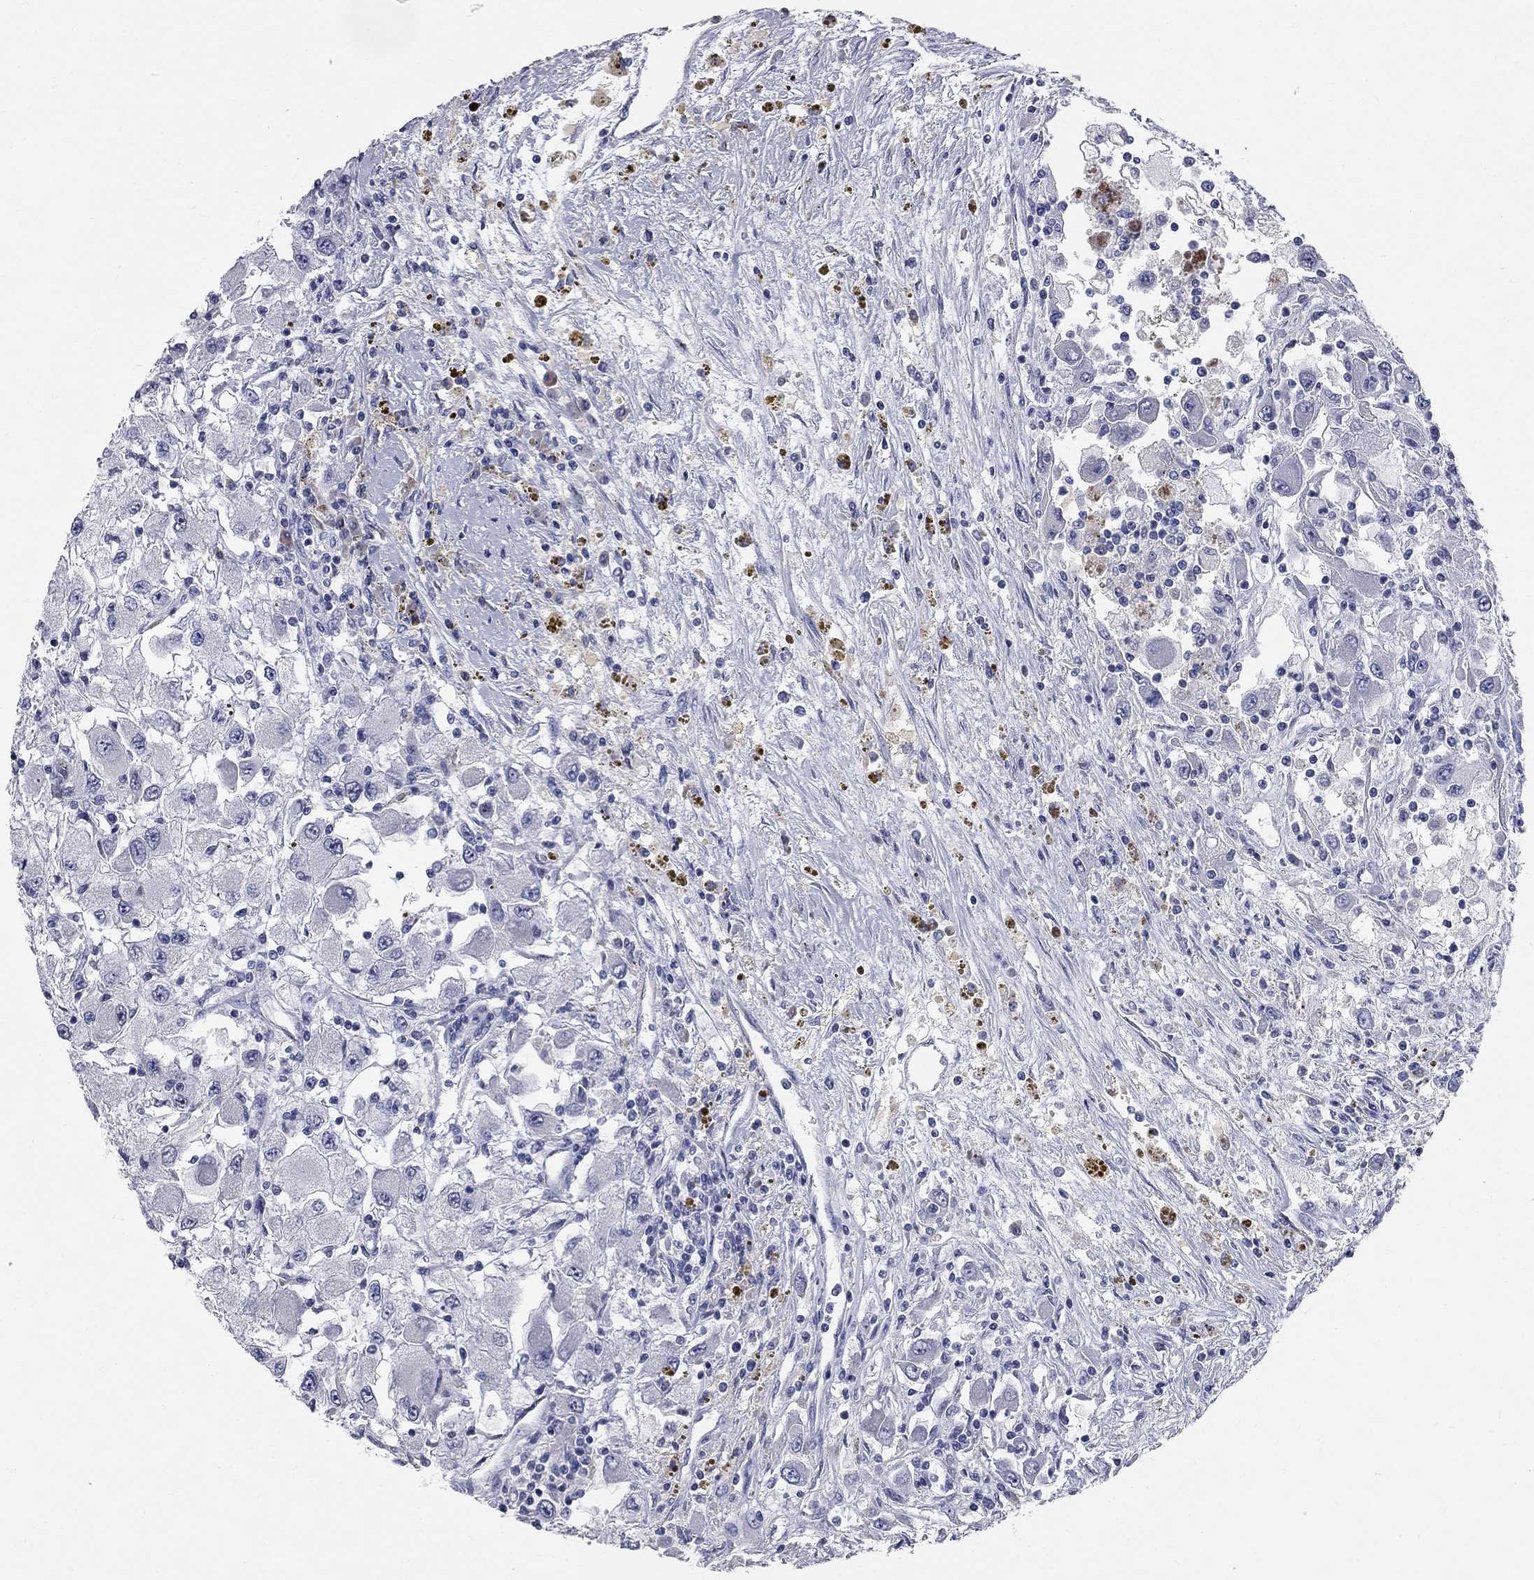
{"staining": {"intensity": "negative", "quantity": "none", "location": "none"}, "tissue": "renal cancer", "cell_type": "Tumor cells", "image_type": "cancer", "snomed": [{"axis": "morphology", "description": "Adenocarcinoma, NOS"}, {"axis": "topography", "description": "Kidney"}], "caption": "Human renal cancer (adenocarcinoma) stained for a protein using IHC shows no positivity in tumor cells.", "gene": "SYT12", "patient": {"sex": "female", "age": 67}}